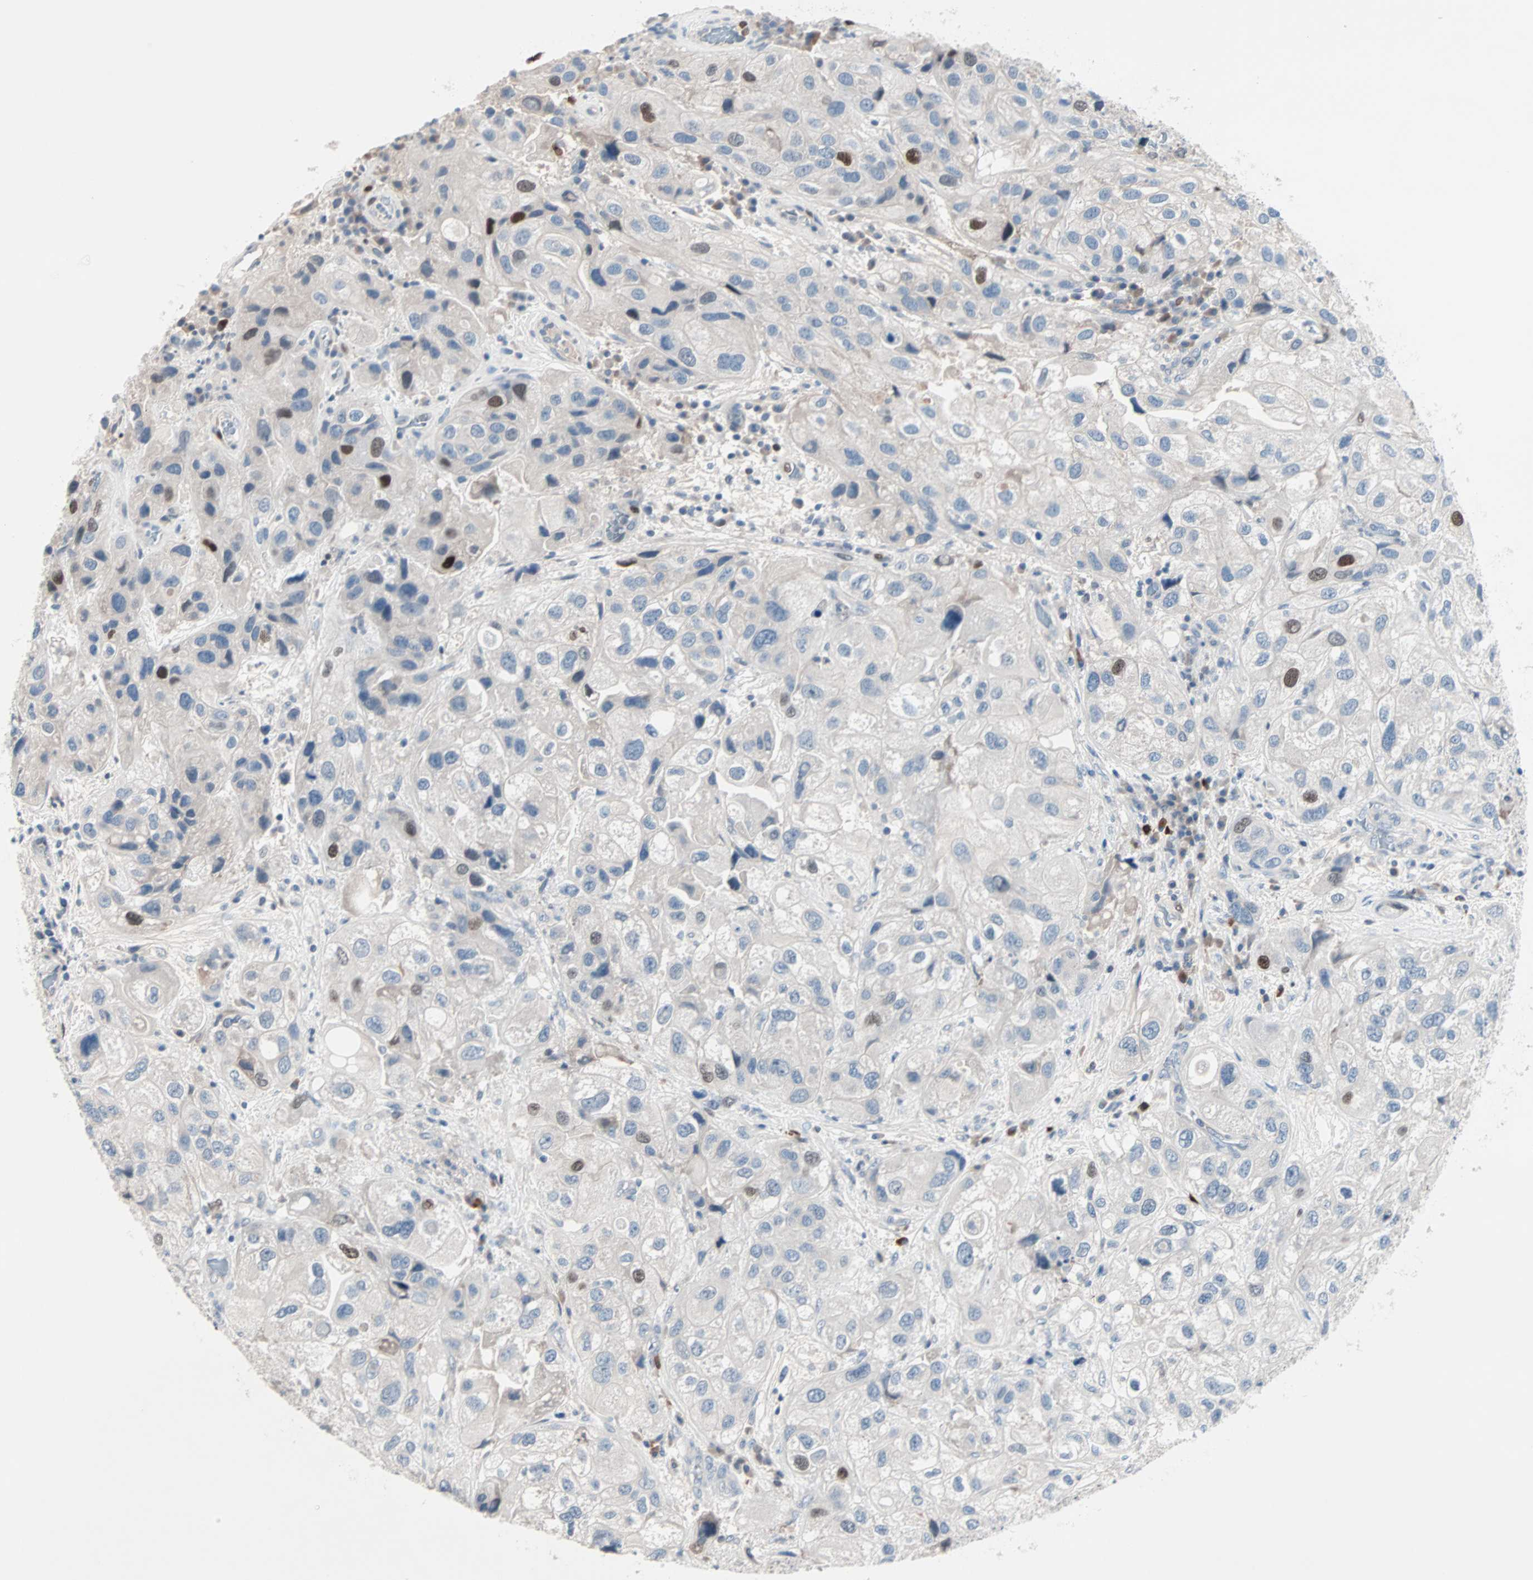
{"staining": {"intensity": "strong", "quantity": "<25%", "location": "nuclear"}, "tissue": "urothelial cancer", "cell_type": "Tumor cells", "image_type": "cancer", "snomed": [{"axis": "morphology", "description": "Urothelial carcinoma, High grade"}, {"axis": "topography", "description": "Urinary bladder"}], "caption": "This histopathology image demonstrates high-grade urothelial carcinoma stained with immunohistochemistry (IHC) to label a protein in brown. The nuclear of tumor cells show strong positivity for the protein. Nuclei are counter-stained blue.", "gene": "CCNE2", "patient": {"sex": "female", "age": 64}}